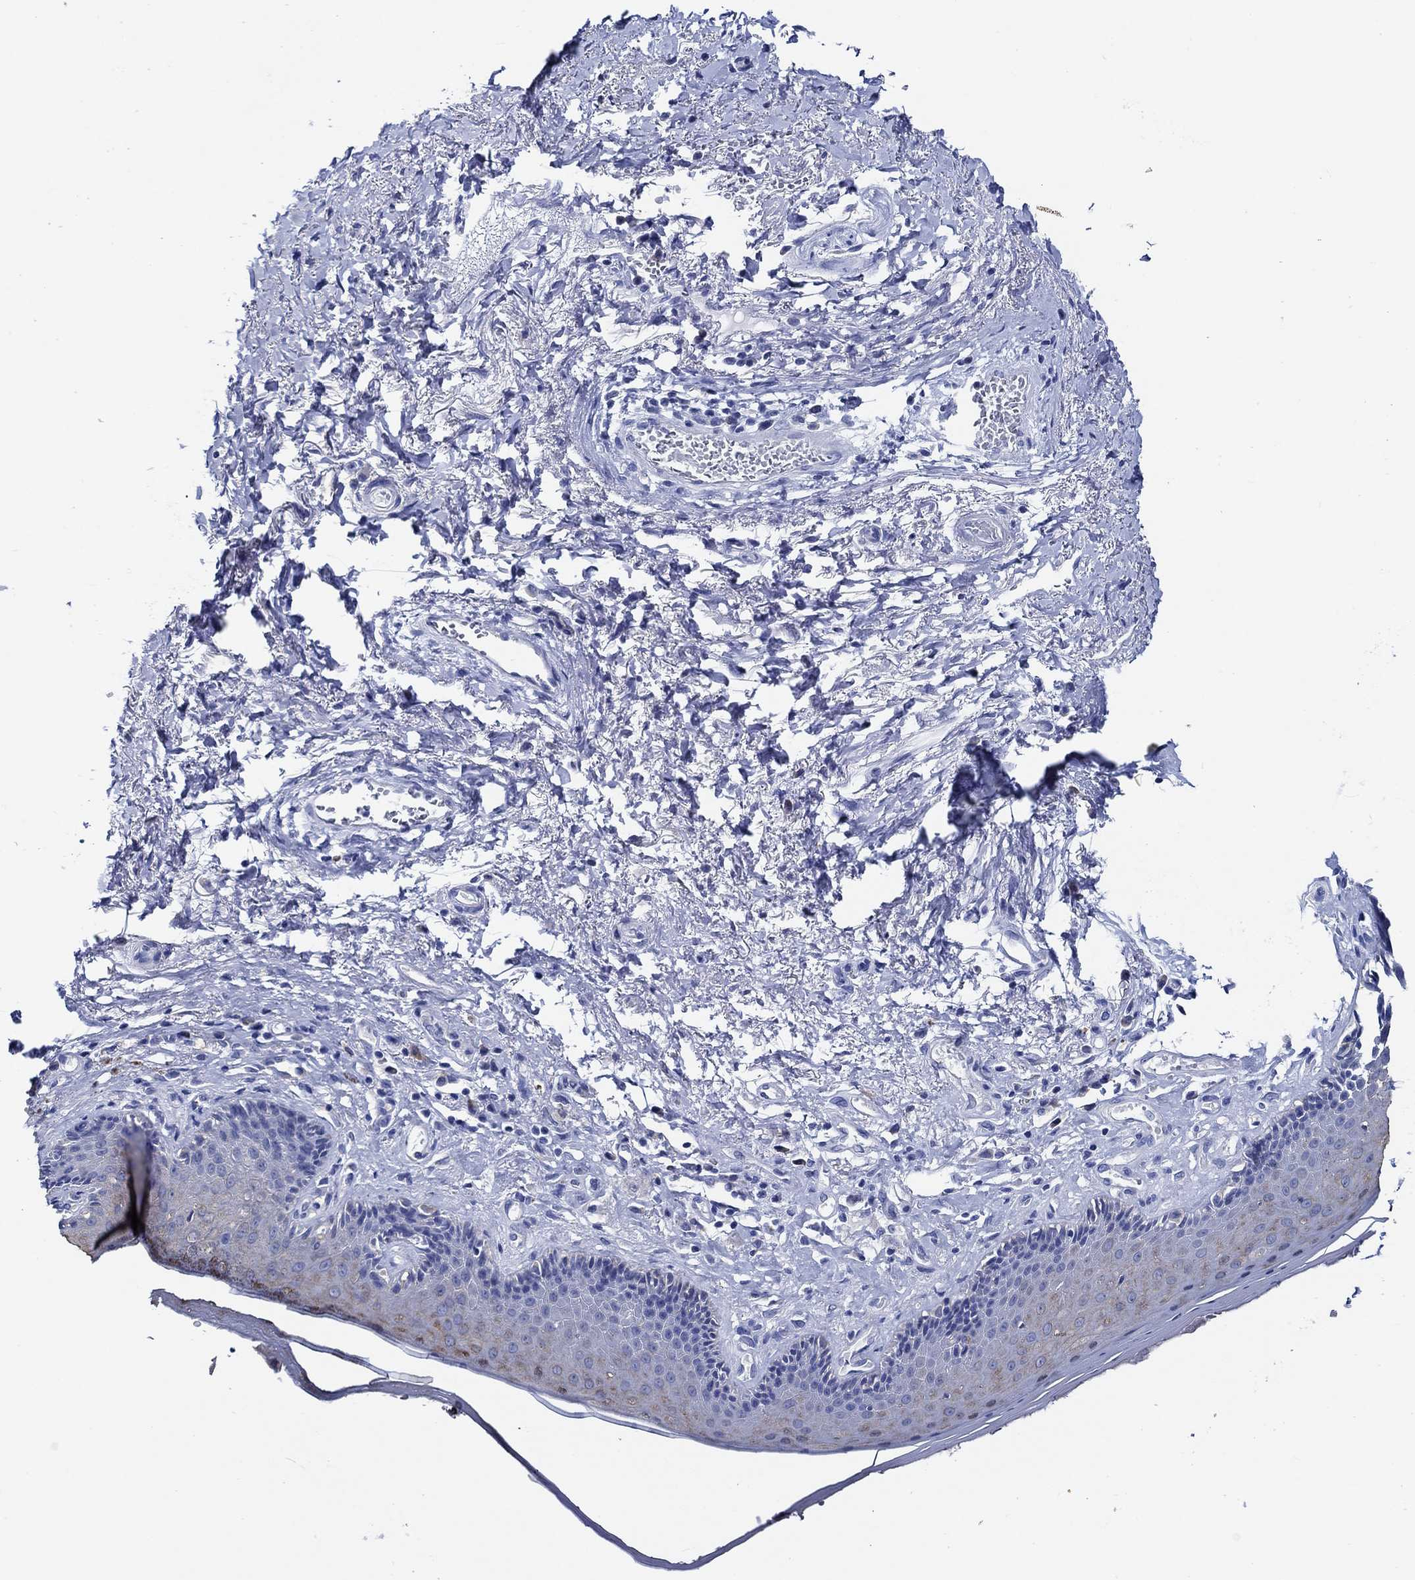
{"staining": {"intensity": "weak", "quantity": "<25%", "location": "cytoplasmic/membranous"}, "tissue": "skin", "cell_type": "Epidermal cells", "image_type": "normal", "snomed": [{"axis": "morphology", "description": "Normal tissue, NOS"}, {"axis": "morphology", "description": "Adenocarcinoma, NOS"}, {"axis": "topography", "description": "Rectum"}, {"axis": "topography", "description": "Anal"}], "caption": "Immunohistochemistry (IHC) histopathology image of normal human skin stained for a protein (brown), which displays no staining in epidermal cells. (Brightfield microscopy of DAB (3,3'-diaminobenzidine) immunohistochemistry (IHC) at high magnification).", "gene": "WDR62", "patient": {"sex": "female", "age": 68}}